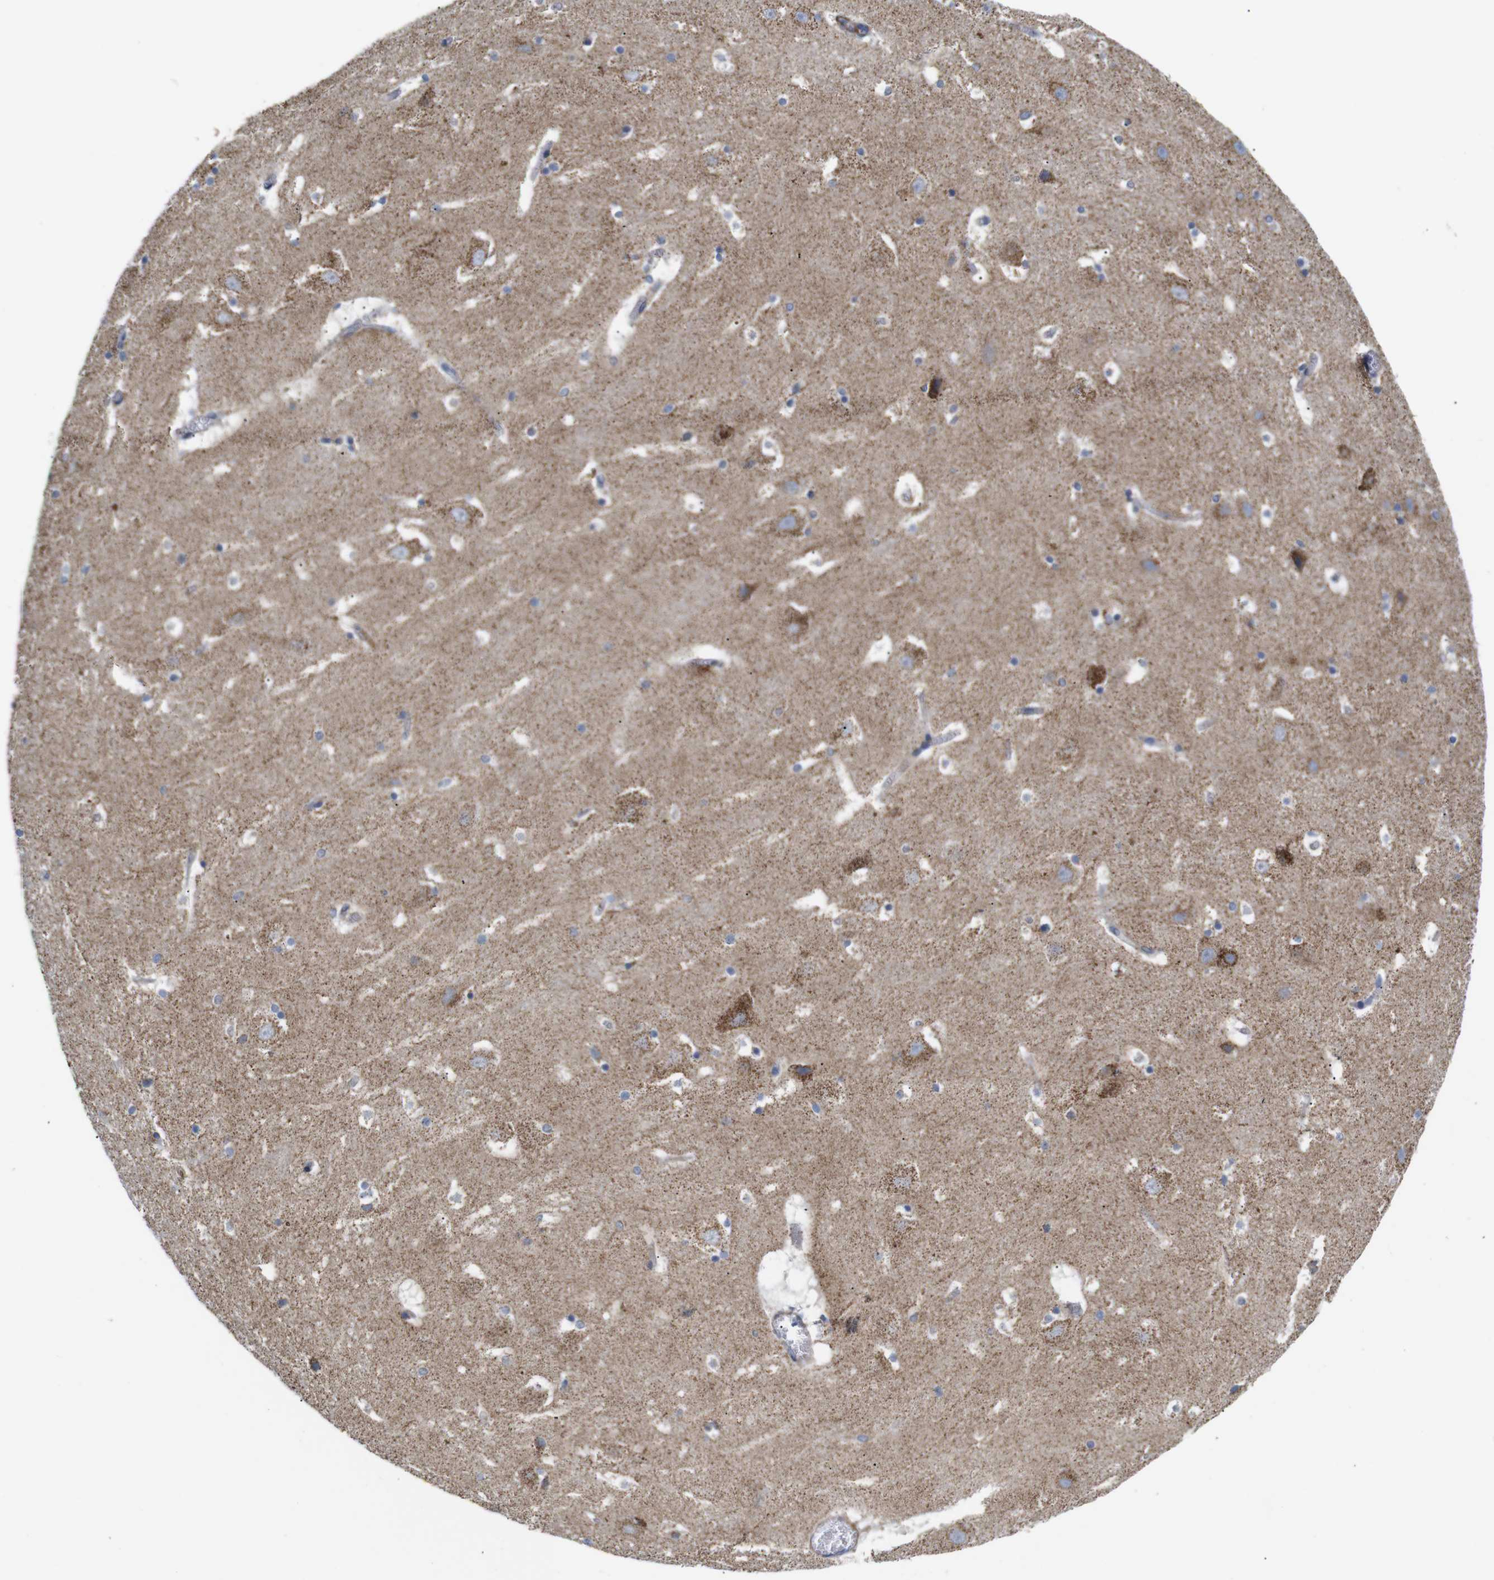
{"staining": {"intensity": "moderate", "quantity": "<25%", "location": "cytoplasmic/membranous"}, "tissue": "hippocampus", "cell_type": "Glial cells", "image_type": "normal", "snomed": [{"axis": "morphology", "description": "Normal tissue, NOS"}, {"axis": "topography", "description": "Hippocampus"}], "caption": "The micrograph displays immunohistochemical staining of benign hippocampus. There is moderate cytoplasmic/membranous expression is identified in approximately <25% of glial cells.", "gene": "LRRC55", "patient": {"sex": "male", "age": 45}}